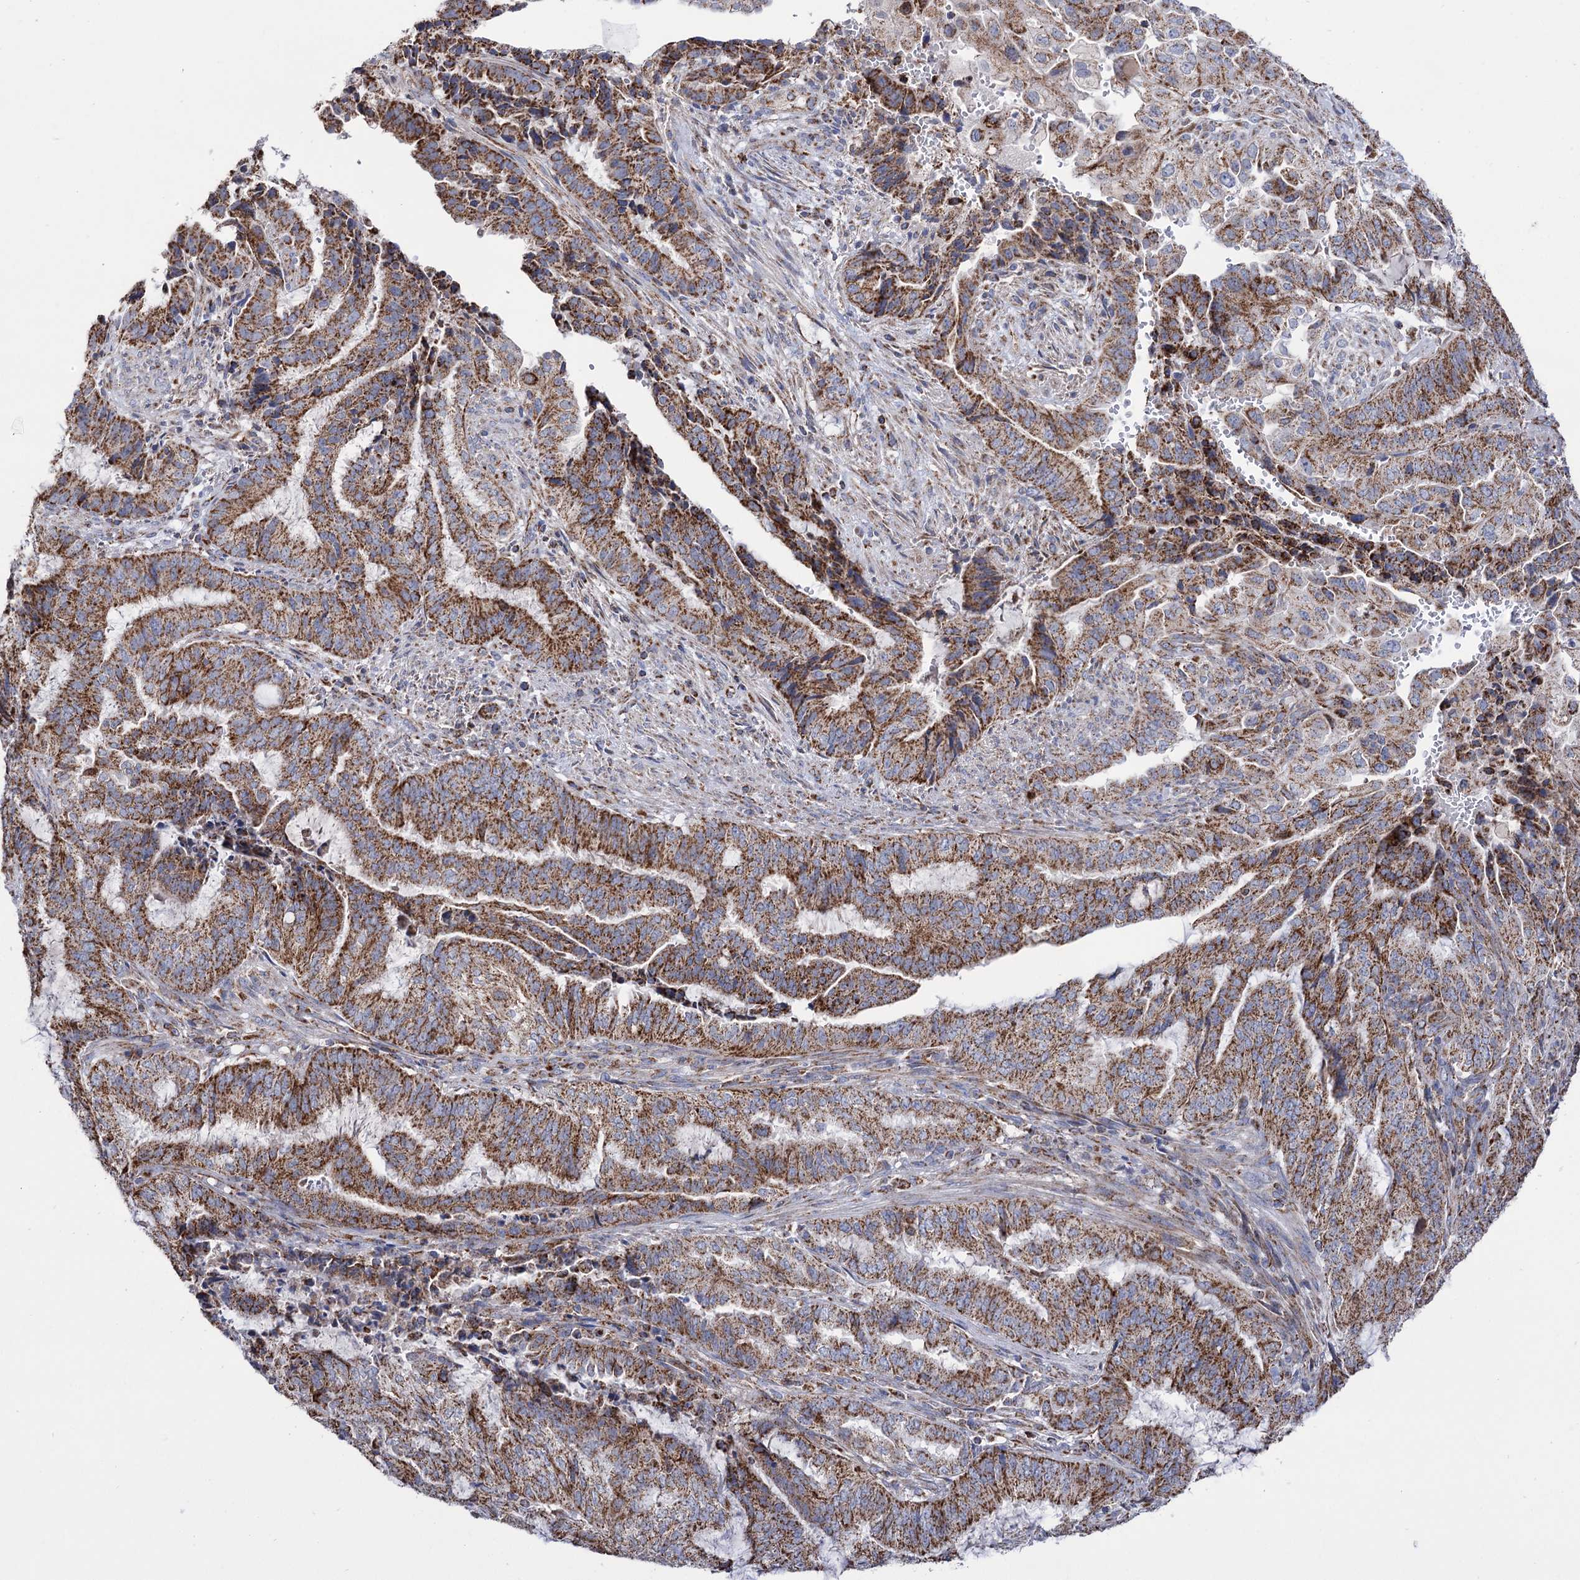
{"staining": {"intensity": "moderate", "quantity": ">75%", "location": "cytoplasmic/membranous"}, "tissue": "endometrial cancer", "cell_type": "Tumor cells", "image_type": "cancer", "snomed": [{"axis": "morphology", "description": "Adenocarcinoma, NOS"}, {"axis": "topography", "description": "Endometrium"}], "caption": "Immunohistochemistry (IHC) histopathology image of adenocarcinoma (endometrial) stained for a protein (brown), which reveals medium levels of moderate cytoplasmic/membranous expression in approximately >75% of tumor cells.", "gene": "ABHD10", "patient": {"sex": "female", "age": 51}}